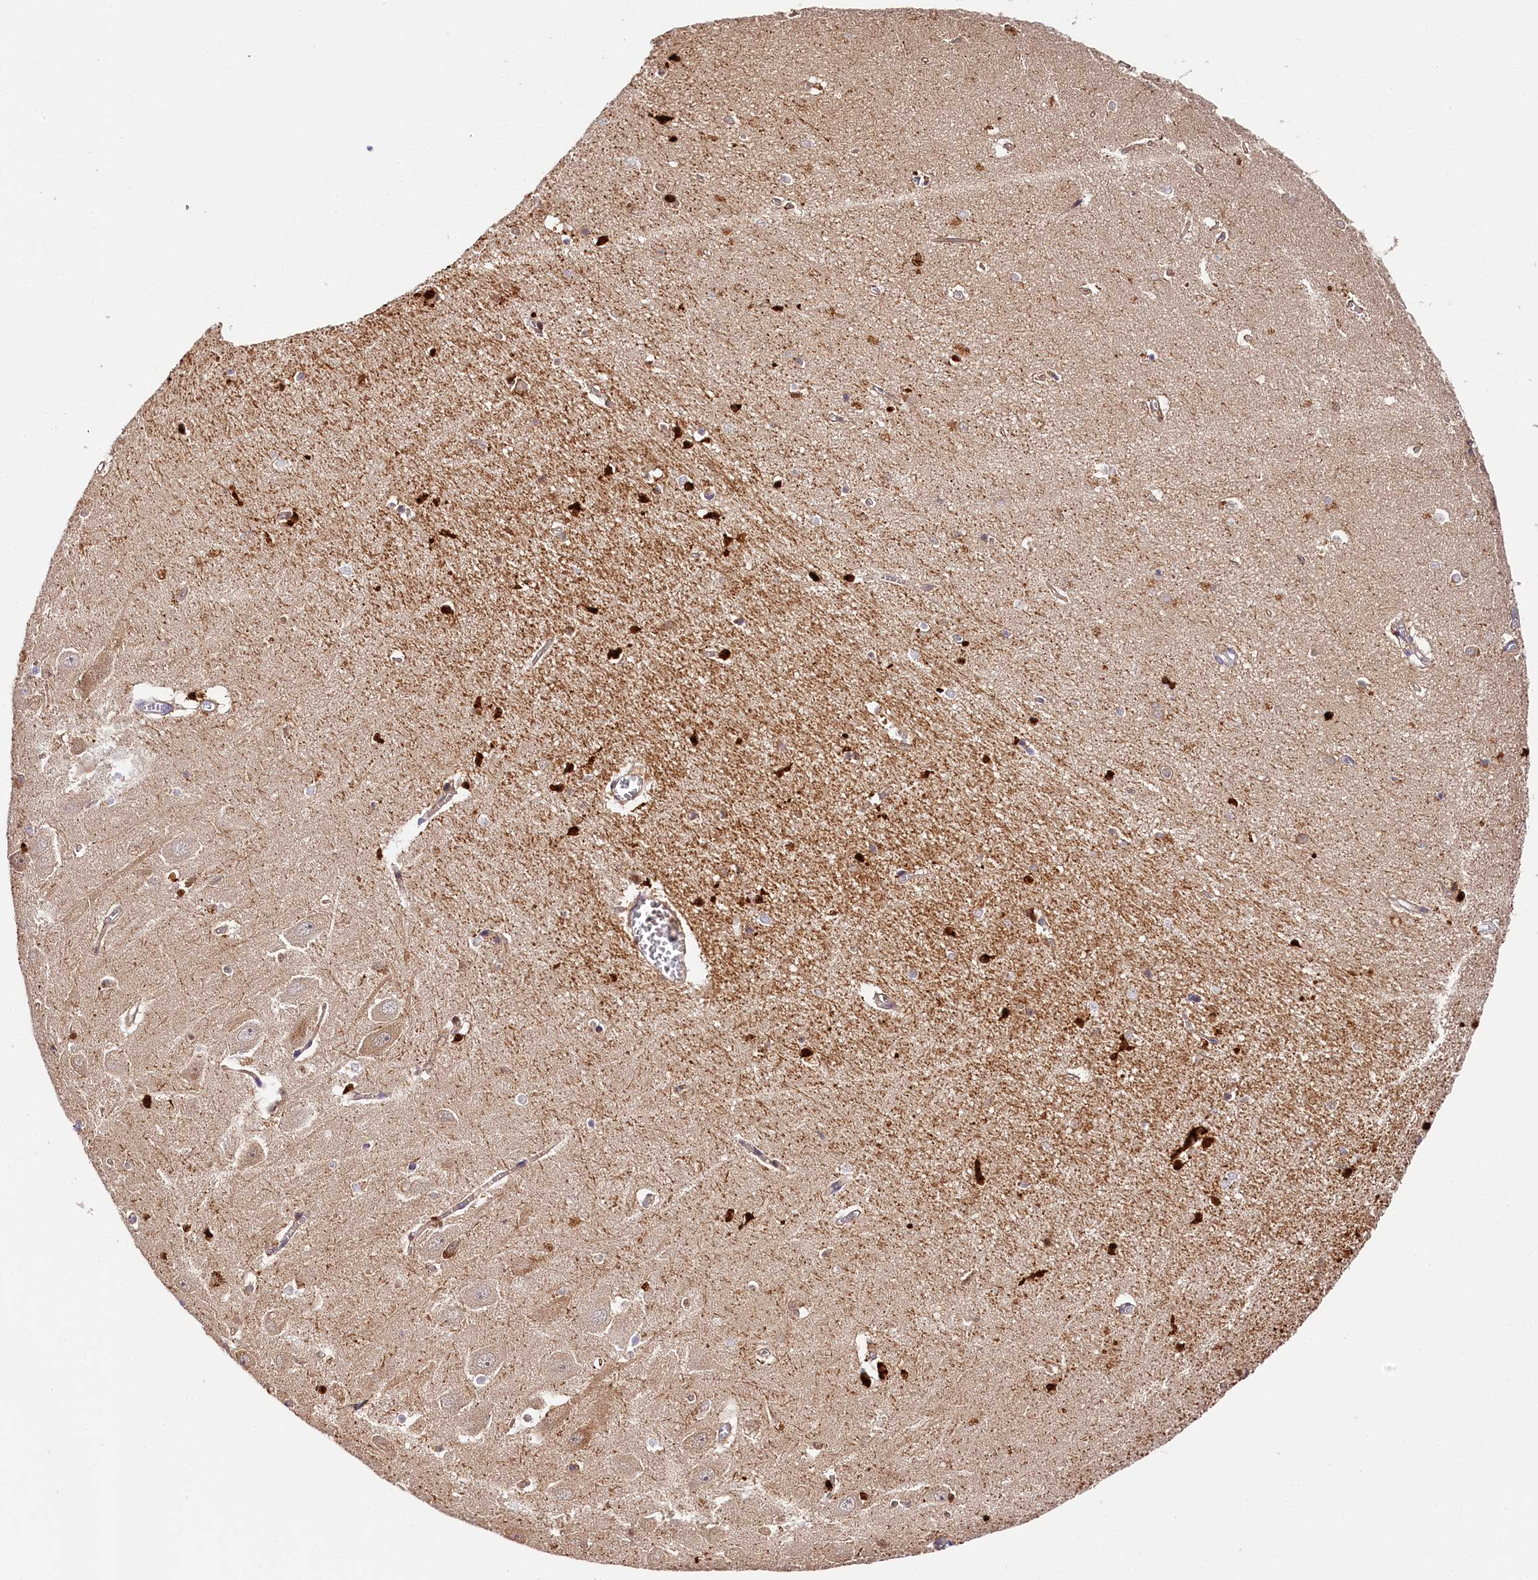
{"staining": {"intensity": "strong", "quantity": "<25%", "location": "cytoplasmic/membranous,nuclear"}, "tissue": "hippocampus", "cell_type": "Glial cells", "image_type": "normal", "snomed": [{"axis": "morphology", "description": "Normal tissue, NOS"}, {"axis": "topography", "description": "Hippocampus"}], "caption": "Hippocampus was stained to show a protein in brown. There is medium levels of strong cytoplasmic/membranous,nuclear positivity in approximately <25% of glial cells. (IHC, brightfield microscopy, high magnification).", "gene": "KATNB1", "patient": {"sex": "female", "age": 64}}